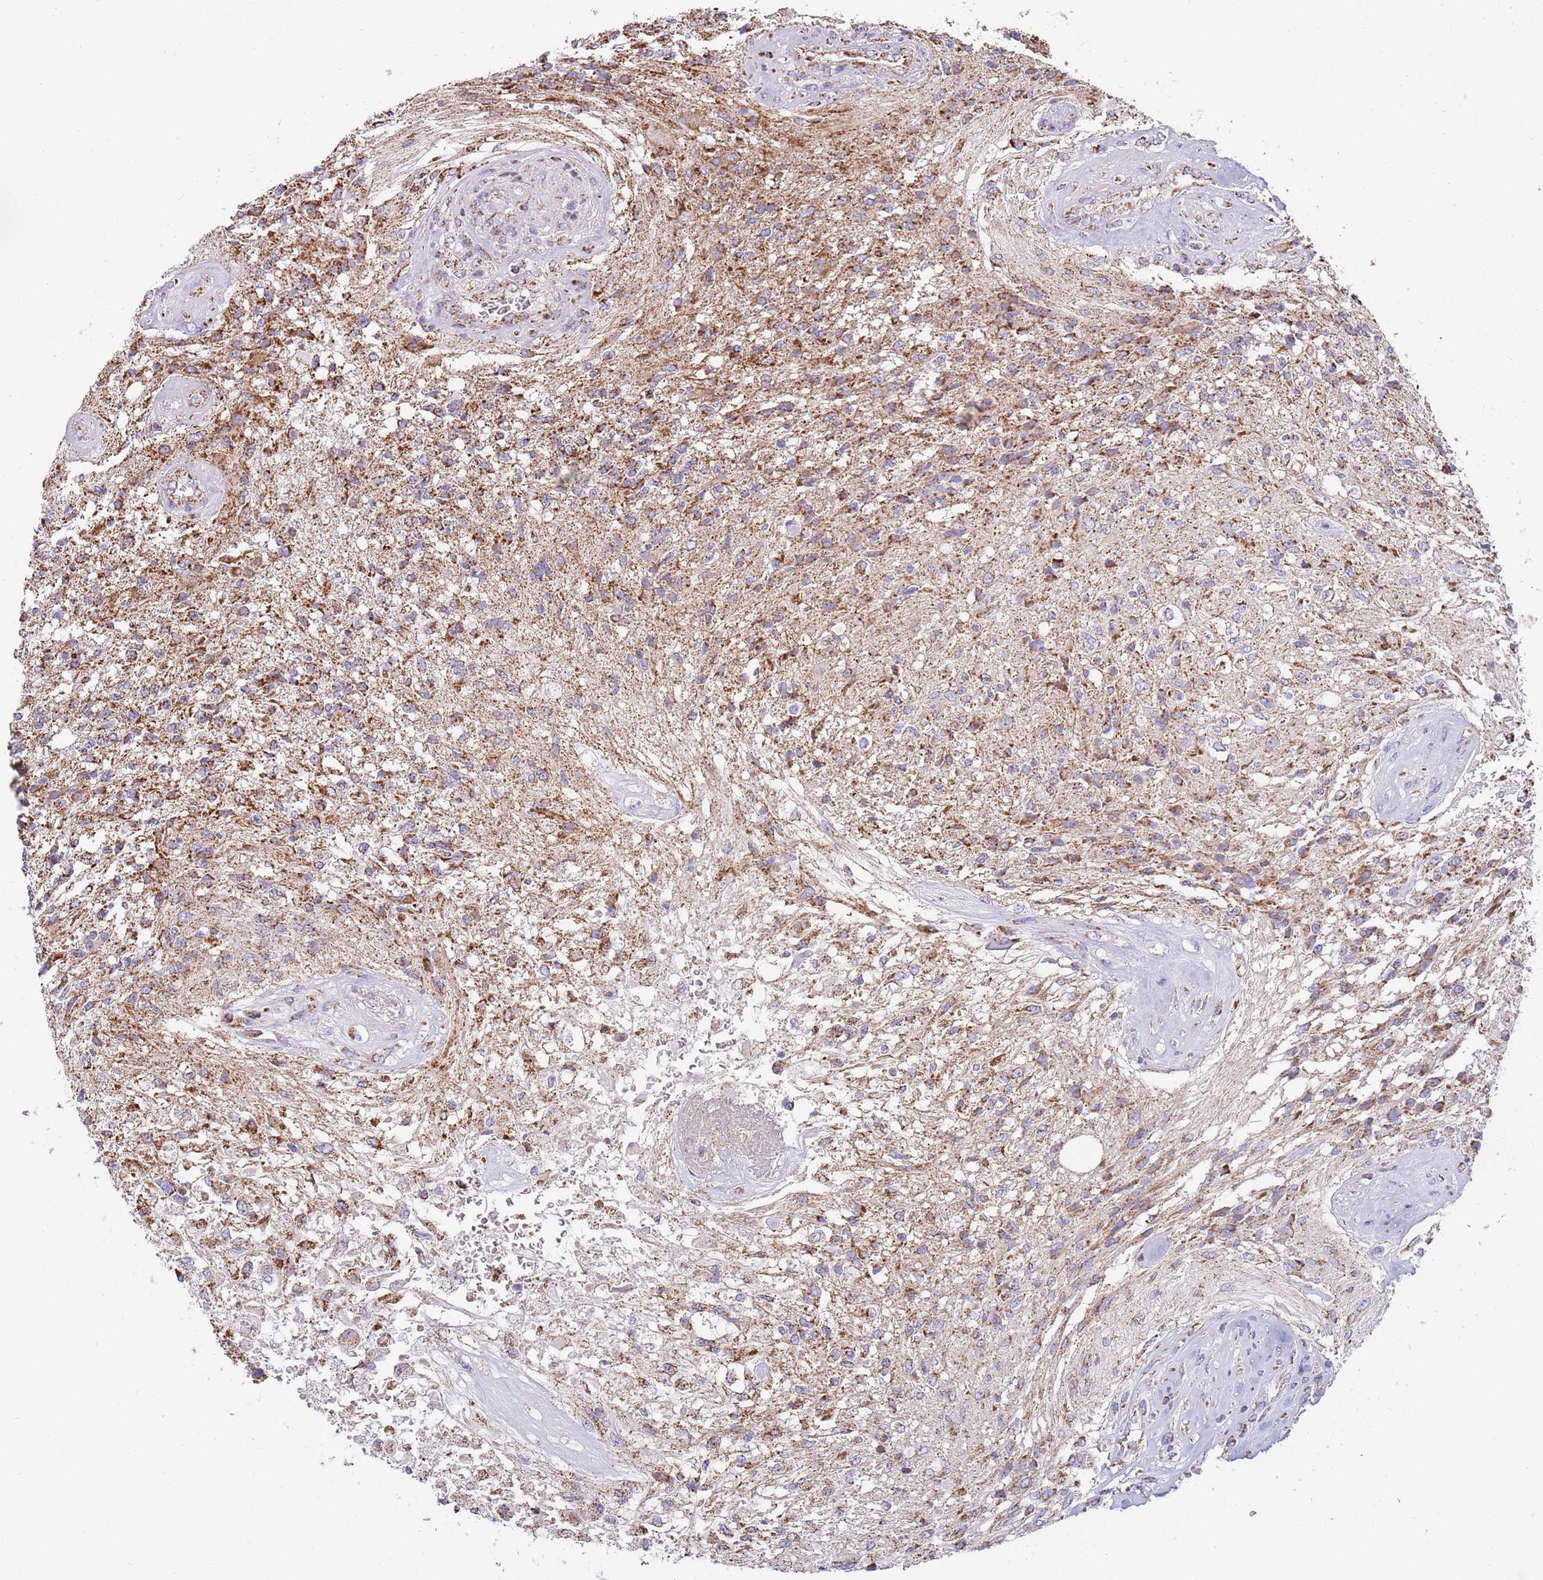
{"staining": {"intensity": "moderate", "quantity": "25%-75%", "location": "cytoplasmic/membranous"}, "tissue": "glioma", "cell_type": "Tumor cells", "image_type": "cancer", "snomed": [{"axis": "morphology", "description": "Glioma, malignant, High grade"}, {"axis": "topography", "description": "Brain"}], "caption": "Protein staining by immunohistochemistry displays moderate cytoplasmic/membranous staining in approximately 25%-75% of tumor cells in glioma.", "gene": "TTLL1", "patient": {"sex": "male", "age": 56}}